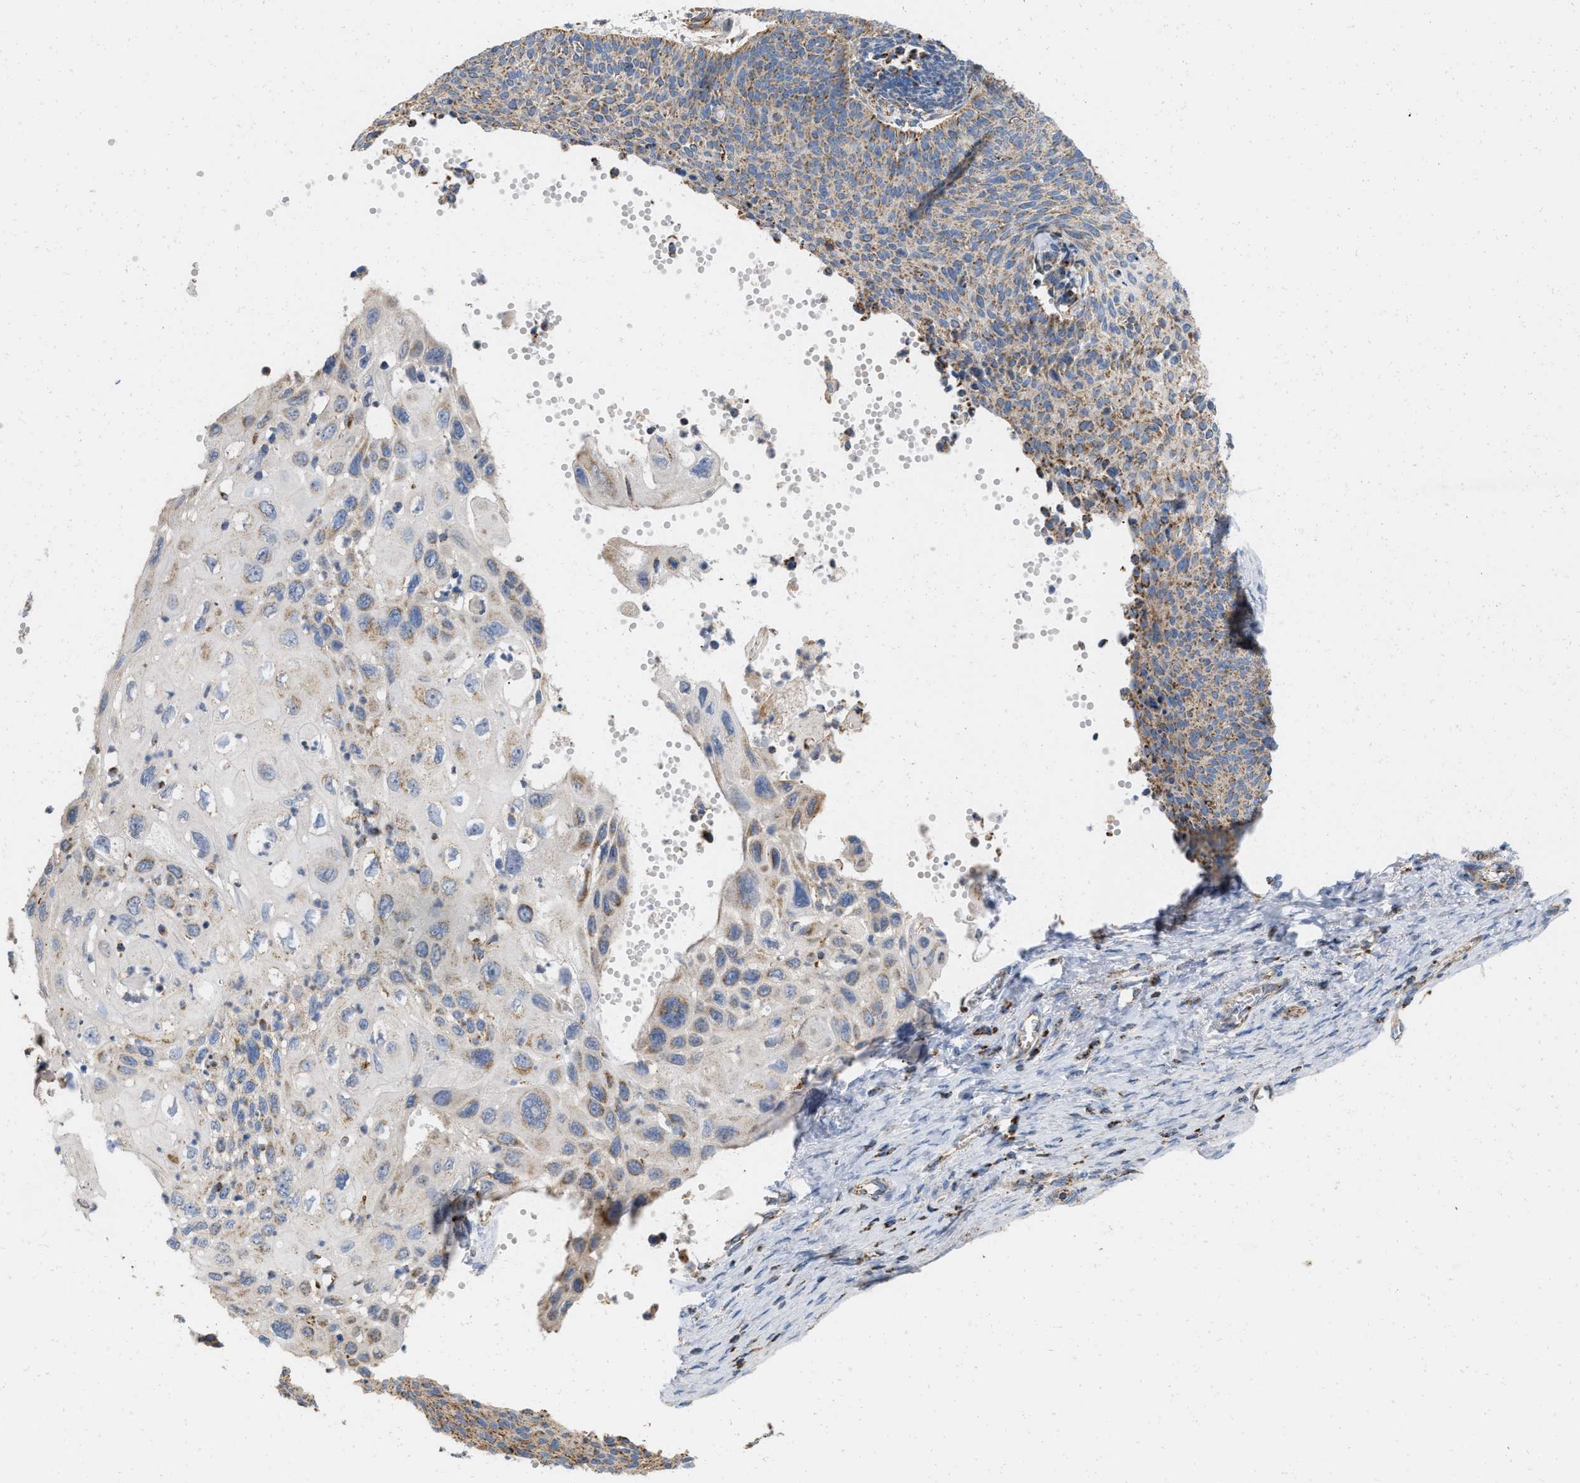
{"staining": {"intensity": "moderate", "quantity": ">75%", "location": "cytoplasmic/membranous"}, "tissue": "cervical cancer", "cell_type": "Tumor cells", "image_type": "cancer", "snomed": [{"axis": "morphology", "description": "Squamous cell carcinoma, NOS"}, {"axis": "topography", "description": "Cervix"}], "caption": "Squamous cell carcinoma (cervical) tissue exhibits moderate cytoplasmic/membranous expression in about >75% of tumor cells", "gene": "GRB10", "patient": {"sex": "female", "age": 70}}